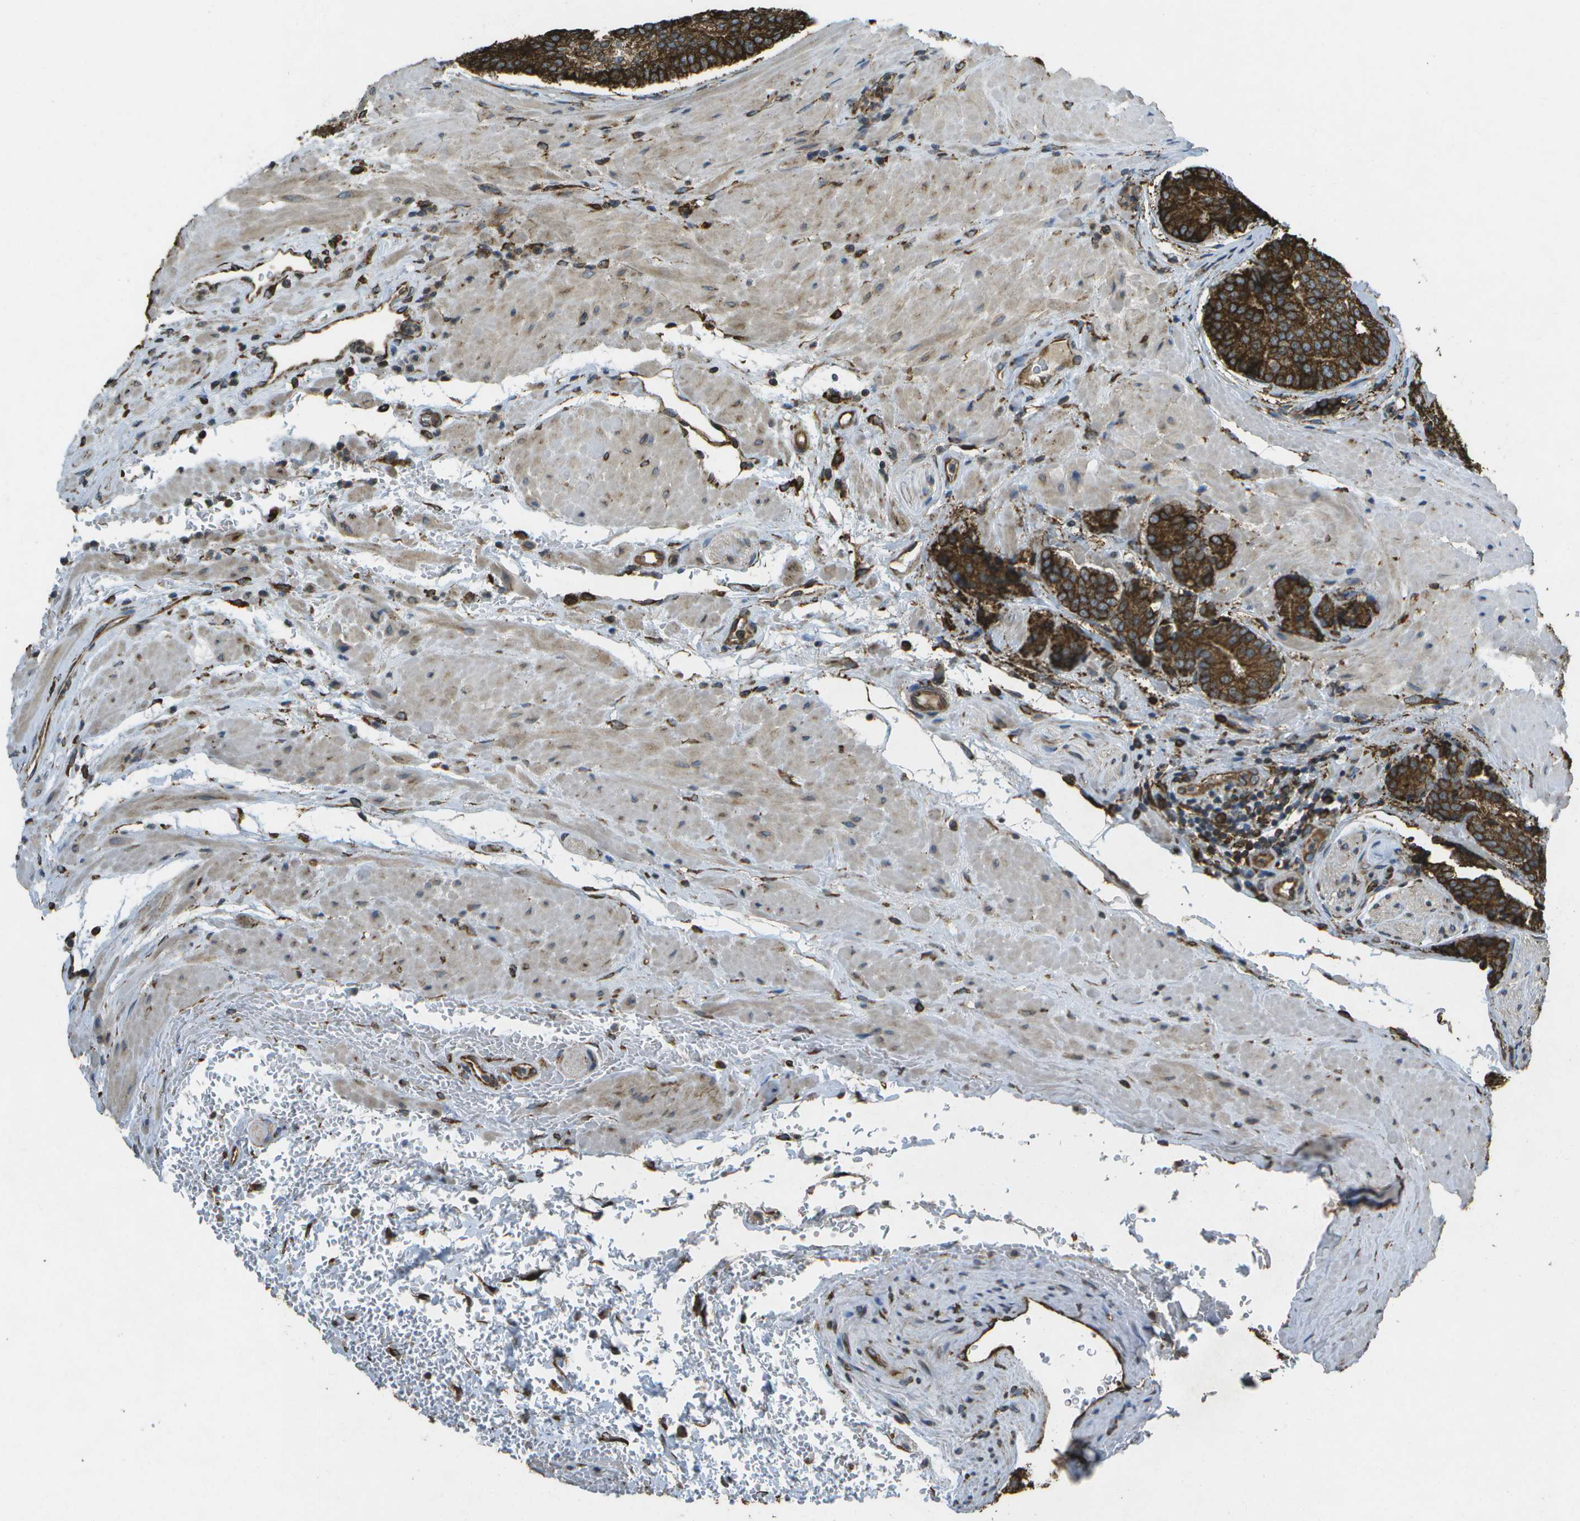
{"staining": {"intensity": "strong", "quantity": ">75%", "location": "cytoplasmic/membranous"}, "tissue": "prostate cancer", "cell_type": "Tumor cells", "image_type": "cancer", "snomed": [{"axis": "morphology", "description": "Adenocarcinoma, High grade"}, {"axis": "topography", "description": "Prostate"}], "caption": "The micrograph reveals immunohistochemical staining of prostate cancer. There is strong cytoplasmic/membranous positivity is appreciated in about >75% of tumor cells.", "gene": "PDIA4", "patient": {"sex": "male", "age": 61}}